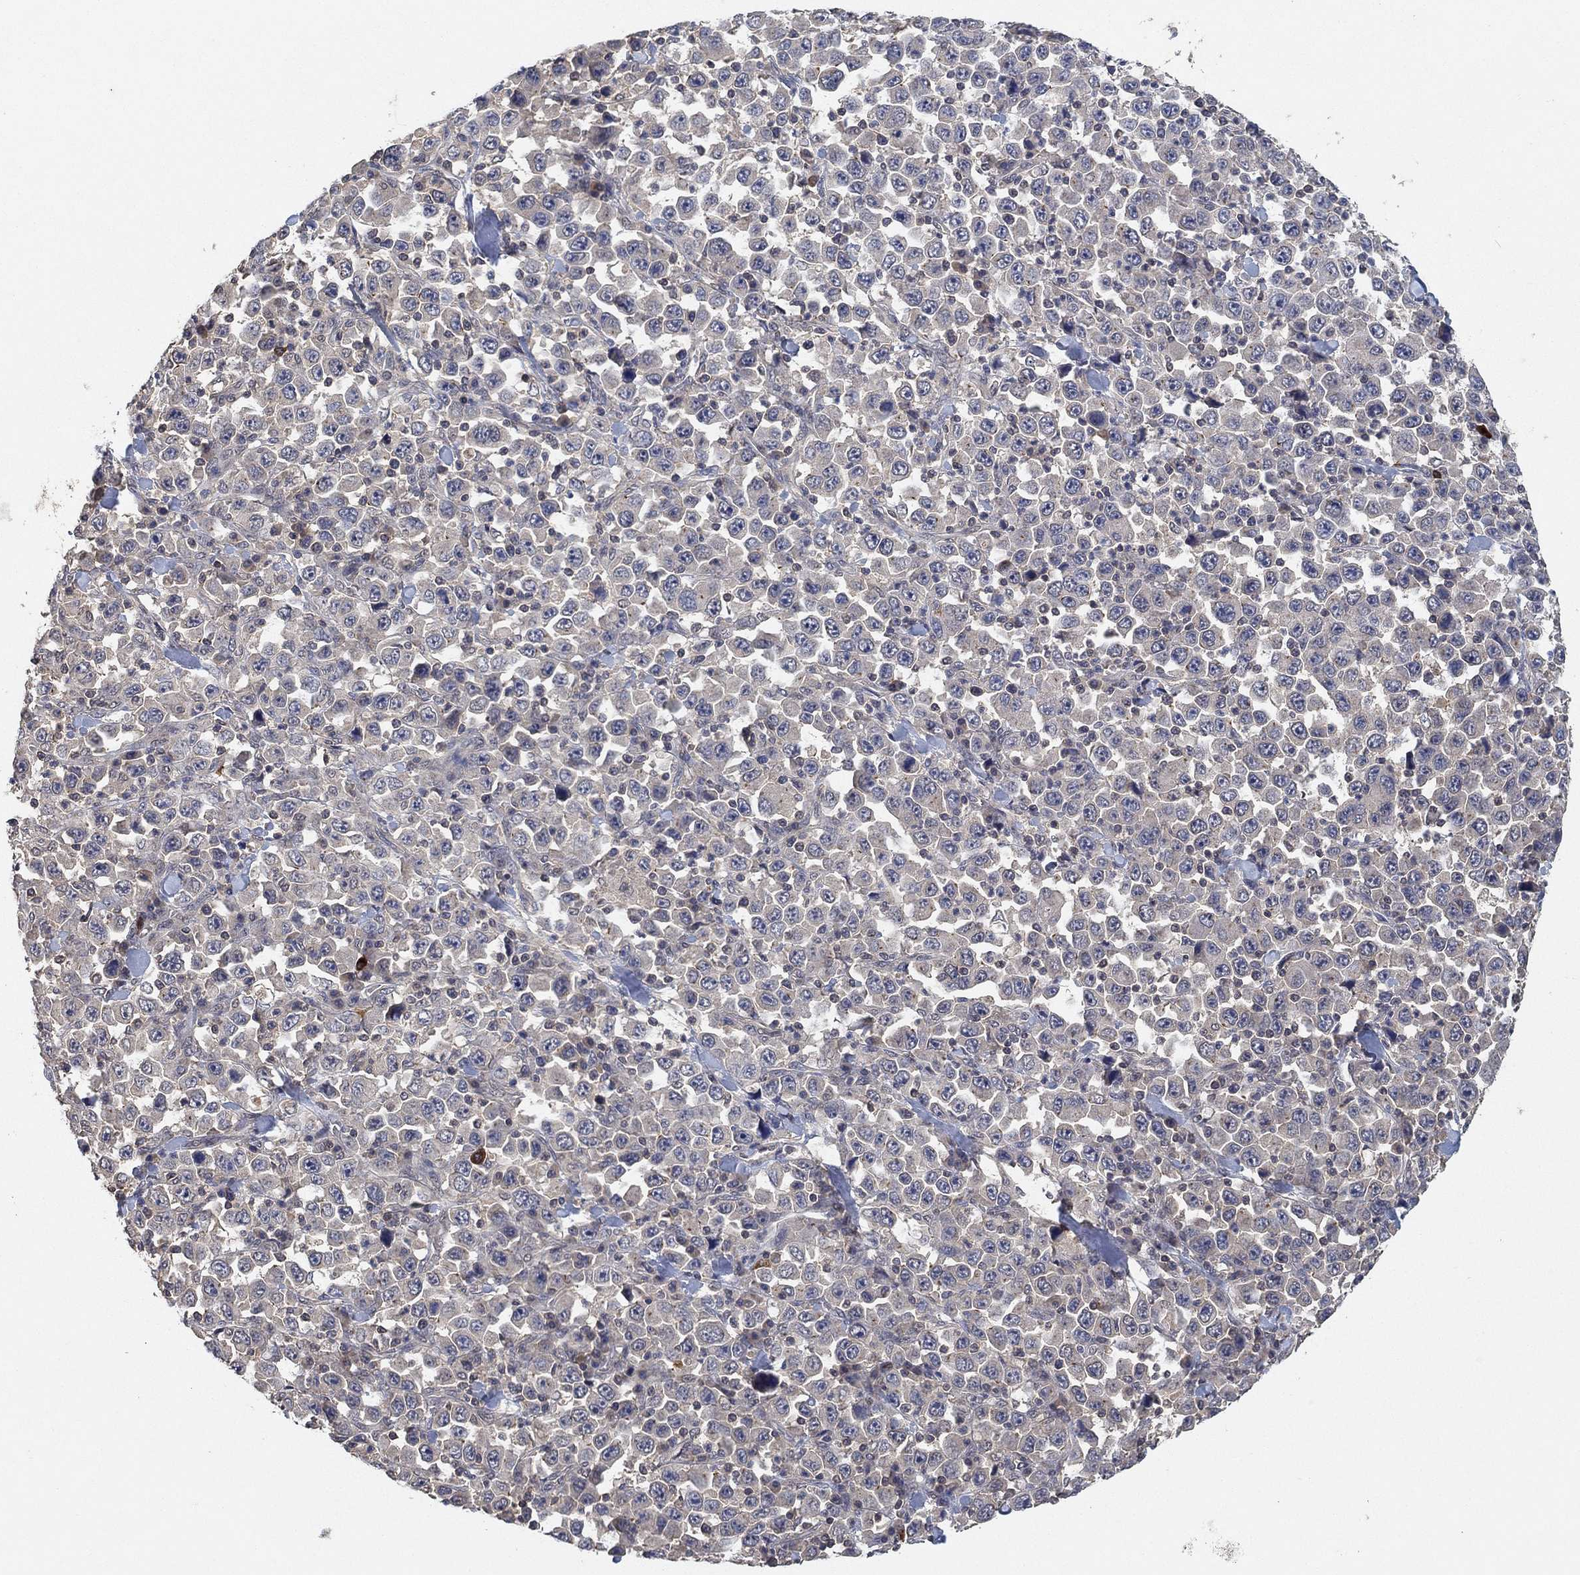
{"staining": {"intensity": "negative", "quantity": "none", "location": "none"}, "tissue": "stomach cancer", "cell_type": "Tumor cells", "image_type": "cancer", "snomed": [{"axis": "morphology", "description": "Normal tissue, NOS"}, {"axis": "morphology", "description": "Adenocarcinoma, NOS"}, {"axis": "topography", "description": "Stomach, upper"}, {"axis": "topography", "description": "Stomach"}], "caption": "High magnification brightfield microscopy of stomach cancer stained with DAB (3,3'-diaminobenzidine) (brown) and counterstained with hematoxylin (blue): tumor cells show no significant positivity.", "gene": "CCDC43", "patient": {"sex": "male", "age": 59}}